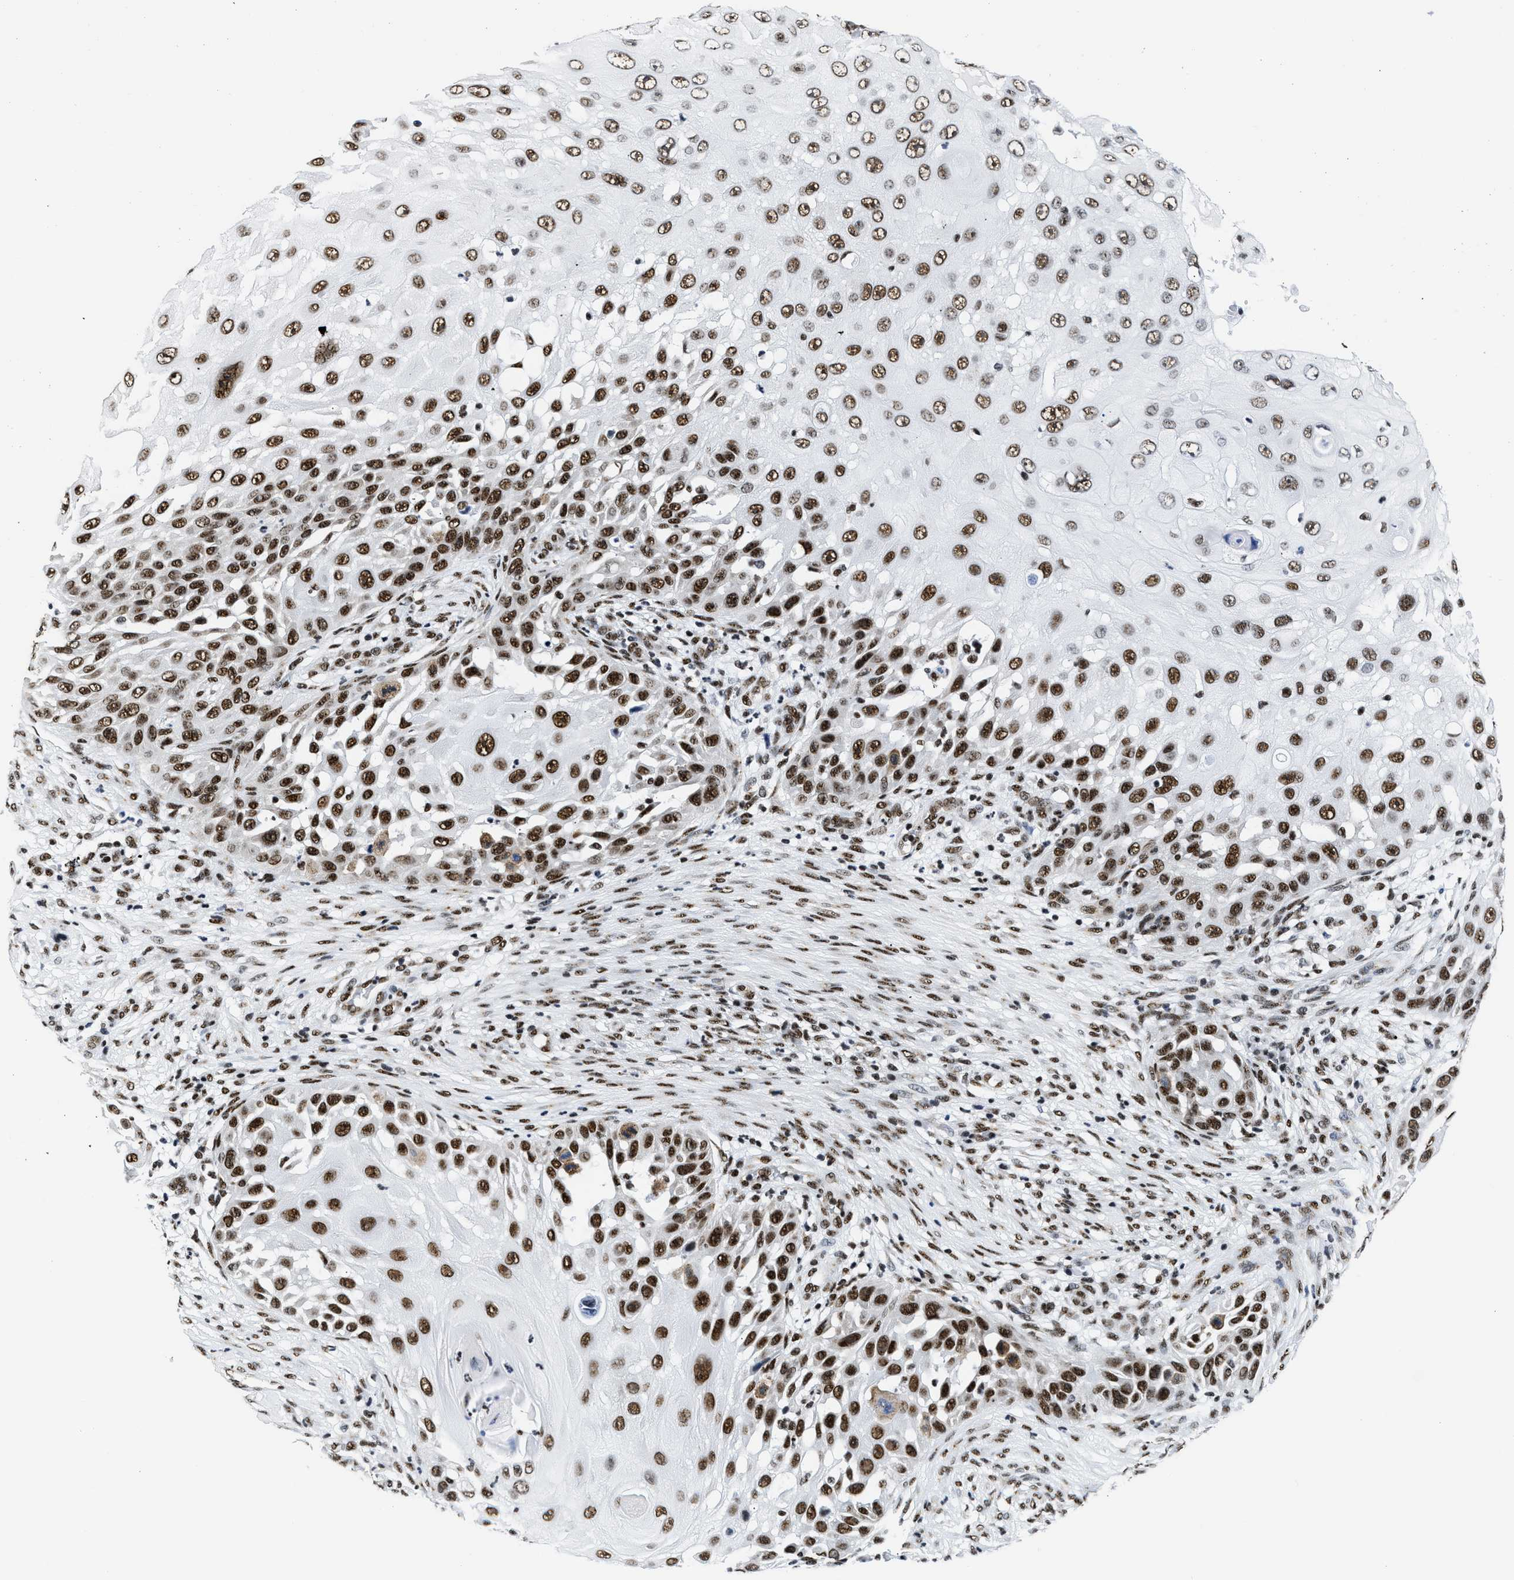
{"staining": {"intensity": "strong", "quantity": ">75%", "location": "nuclear"}, "tissue": "skin cancer", "cell_type": "Tumor cells", "image_type": "cancer", "snomed": [{"axis": "morphology", "description": "Squamous cell carcinoma, NOS"}, {"axis": "topography", "description": "Skin"}], "caption": "Immunohistochemistry micrograph of neoplastic tissue: human skin squamous cell carcinoma stained using immunohistochemistry exhibits high levels of strong protein expression localized specifically in the nuclear of tumor cells, appearing as a nuclear brown color.", "gene": "RBM8A", "patient": {"sex": "female", "age": 44}}